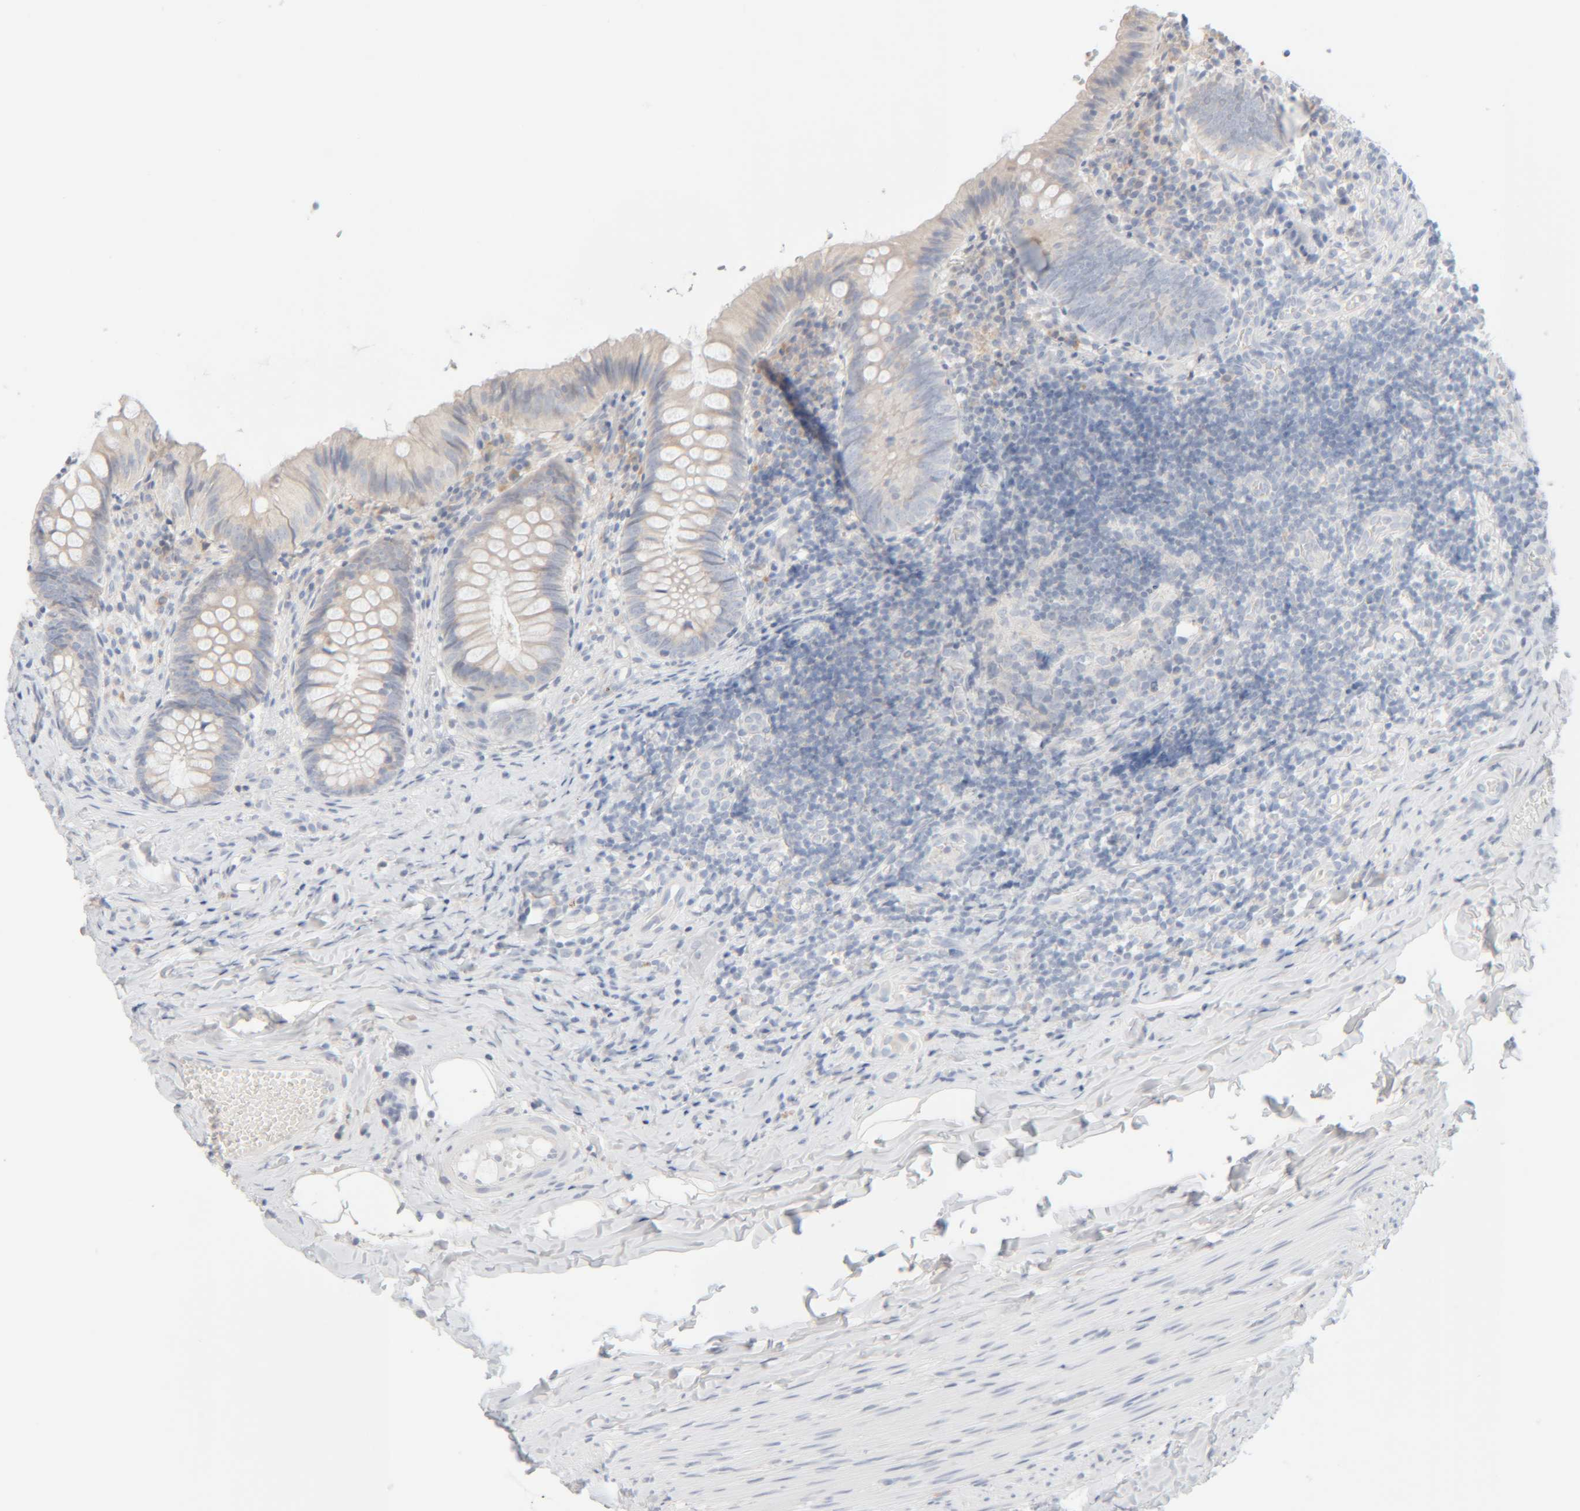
{"staining": {"intensity": "negative", "quantity": "none", "location": "none"}, "tissue": "appendix", "cell_type": "Glandular cells", "image_type": "normal", "snomed": [{"axis": "morphology", "description": "Normal tissue, NOS"}, {"axis": "topography", "description": "Appendix"}], "caption": "A high-resolution histopathology image shows immunohistochemistry (IHC) staining of benign appendix, which displays no significant staining in glandular cells. (Immunohistochemistry (ihc), brightfield microscopy, high magnification).", "gene": "RIDA", "patient": {"sex": "male", "age": 8}}